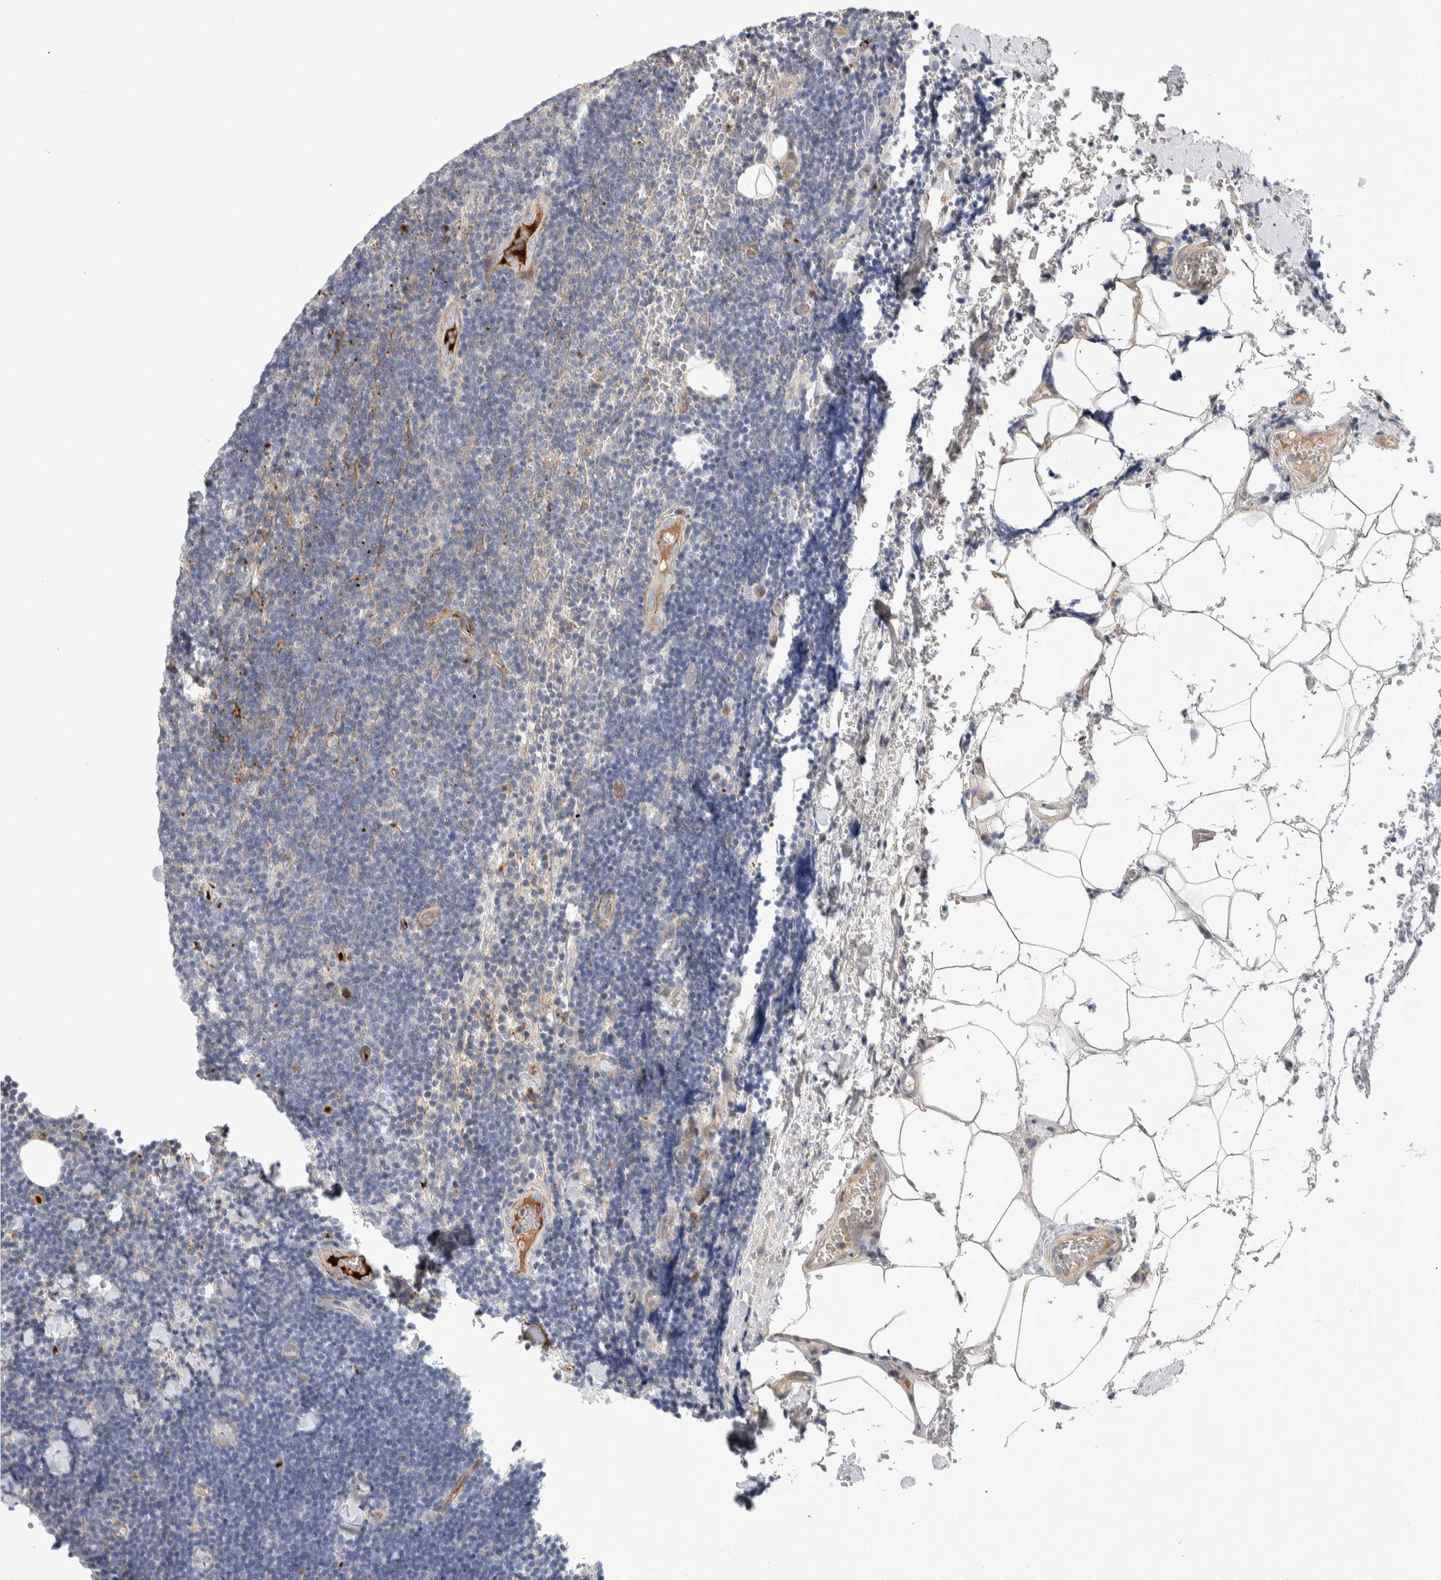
{"staining": {"intensity": "negative", "quantity": "none", "location": "none"}, "tissue": "lymphoma", "cell_type": "Tumor cells", "image_type": "cancer", "snomed": [{"axis": "morphology", "description": "Malignant lymphoma, non-Hodgkin's type, Low grade"}, {"axis": "topography", "description": "Lymph node"}], "caption": "IHC image of neoplastic tissue: malignant lymphoma, non-Hodgkin's type (low-grade) stained with DAB (3,3'-diaminobenzidine) reveals no significant protein staining in tumor cells.", "gene": "PSMG3", "patient": {"sex": "male", "age": 66}}